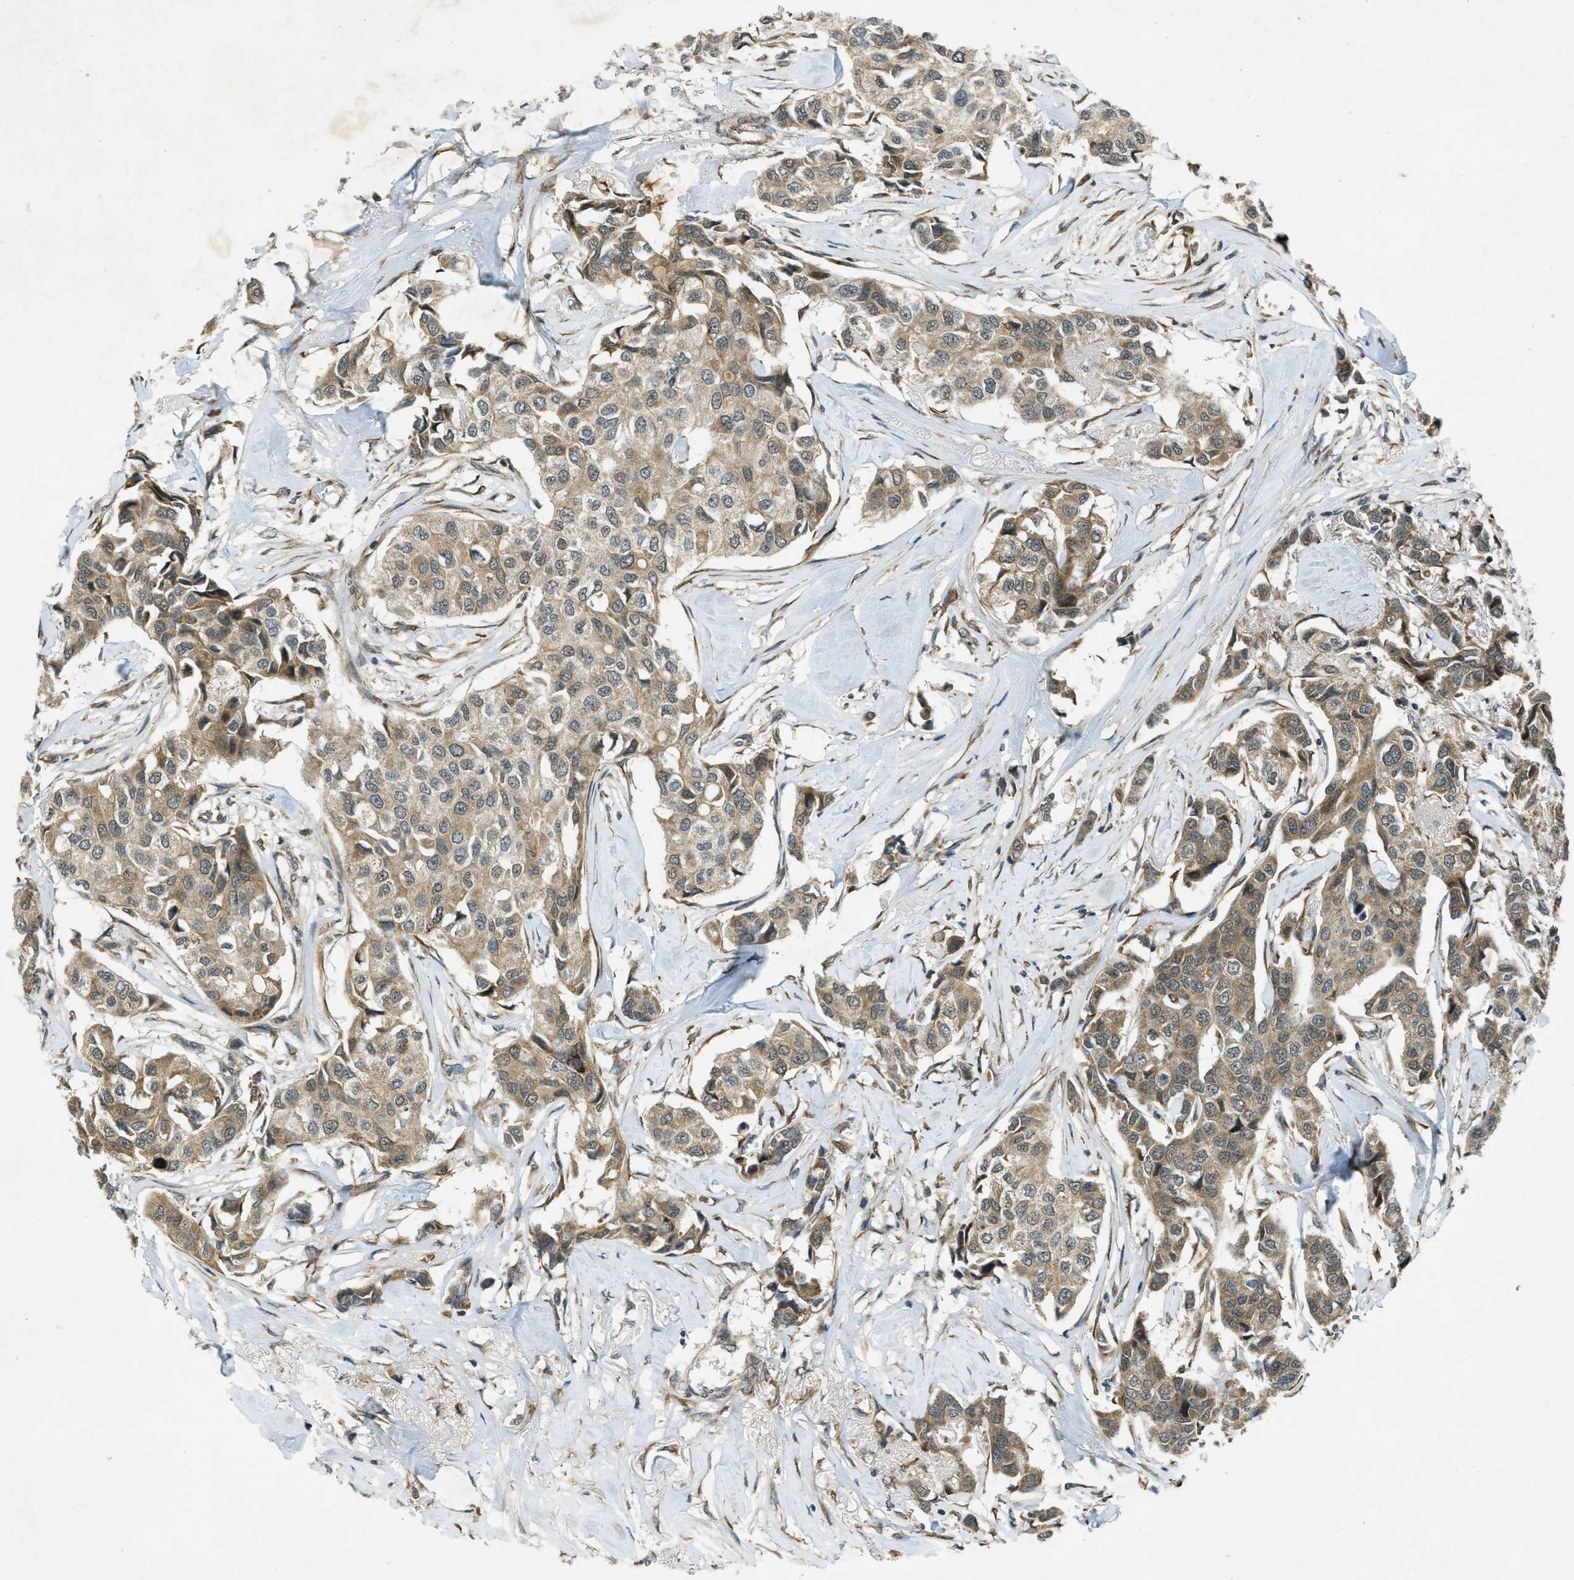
{"staining": {"intensity": "moderate", "quantity": ">75%", "location": "cytoplasmic/membranous"}, "tissue": "breast cancer", "cell_type": "Tumor cells", "image_type": "cancer", "snomed": [{"axis": "morphology", "description": "Duct carcinoma"}, {"axis": "topography", "description": "Breast"}], "caption": "Immunohistochemical staining of breast cancer (intraductal carcinoma) reveals medium levels of moderate cytoplasmic/membranous positivity in about >75% of tumor cells.", "gene": "EIF2AK3", "patient": {"sex": "female", "age": 80}}